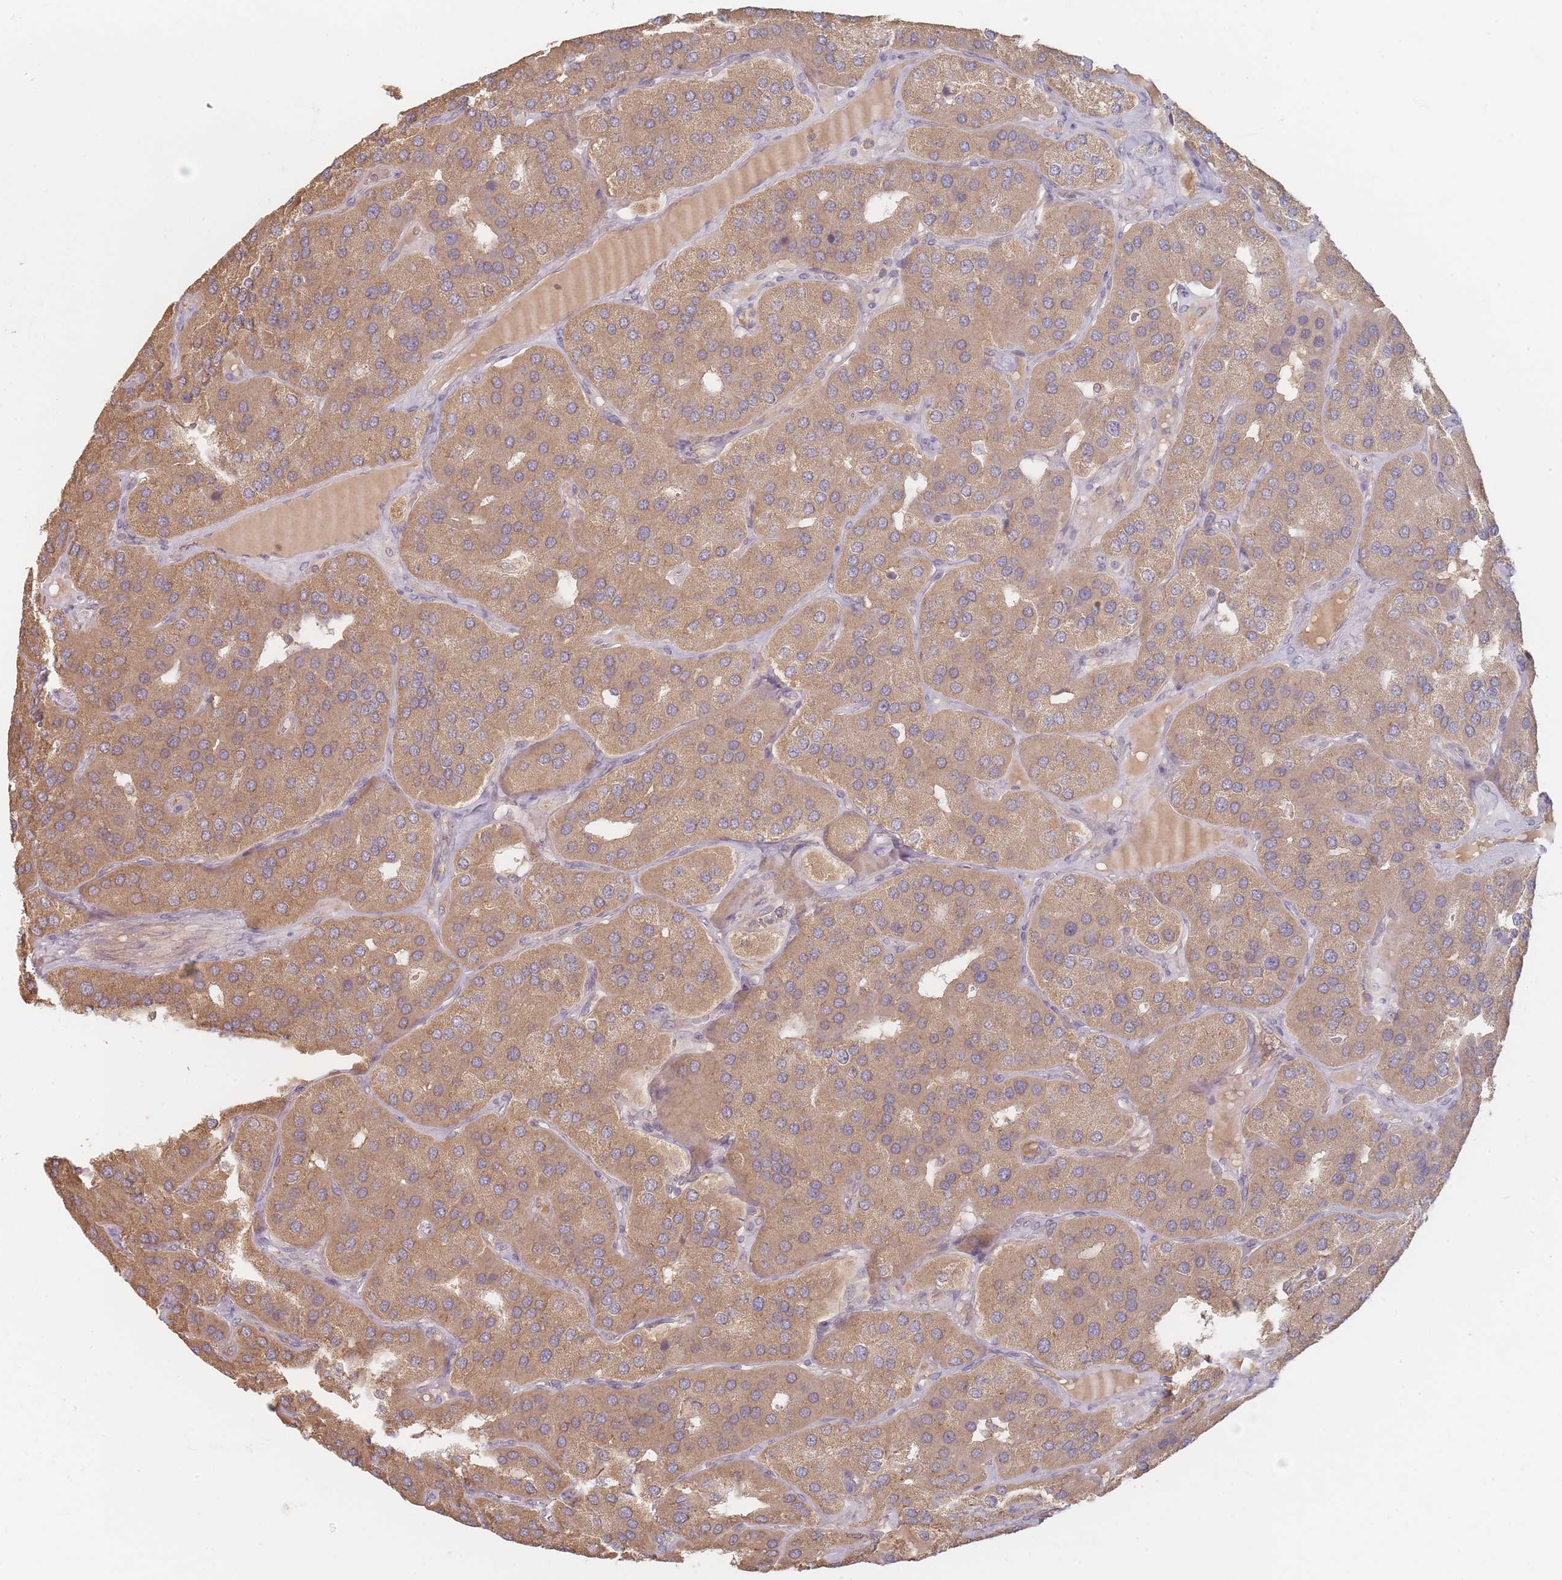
{"staining": {"intensity": "moderate", "quantity": ">75%", "location": "cytoplasmic/membranous"}, "tissue": "parathyroid gland", "cell_type": "Glandular cells", "image_type": "normal", "snomed": [{"axis": "morphology", "description": "Normal tissue, NOS"}, {"axis": "morphology", "description": "Adenoma, NOS"}, {"axis": "topography", "description": "Parathyroid gland"}], "caption": "Moderate cytoplasmic/membranous expression for a protein is identified in approximately >75% of glandular cells of unremarkable parathyroid gland using immunohistochemistry (IHC).", "gene": "SLC35F3", "patient": {"sex": "female", "age": 86}}